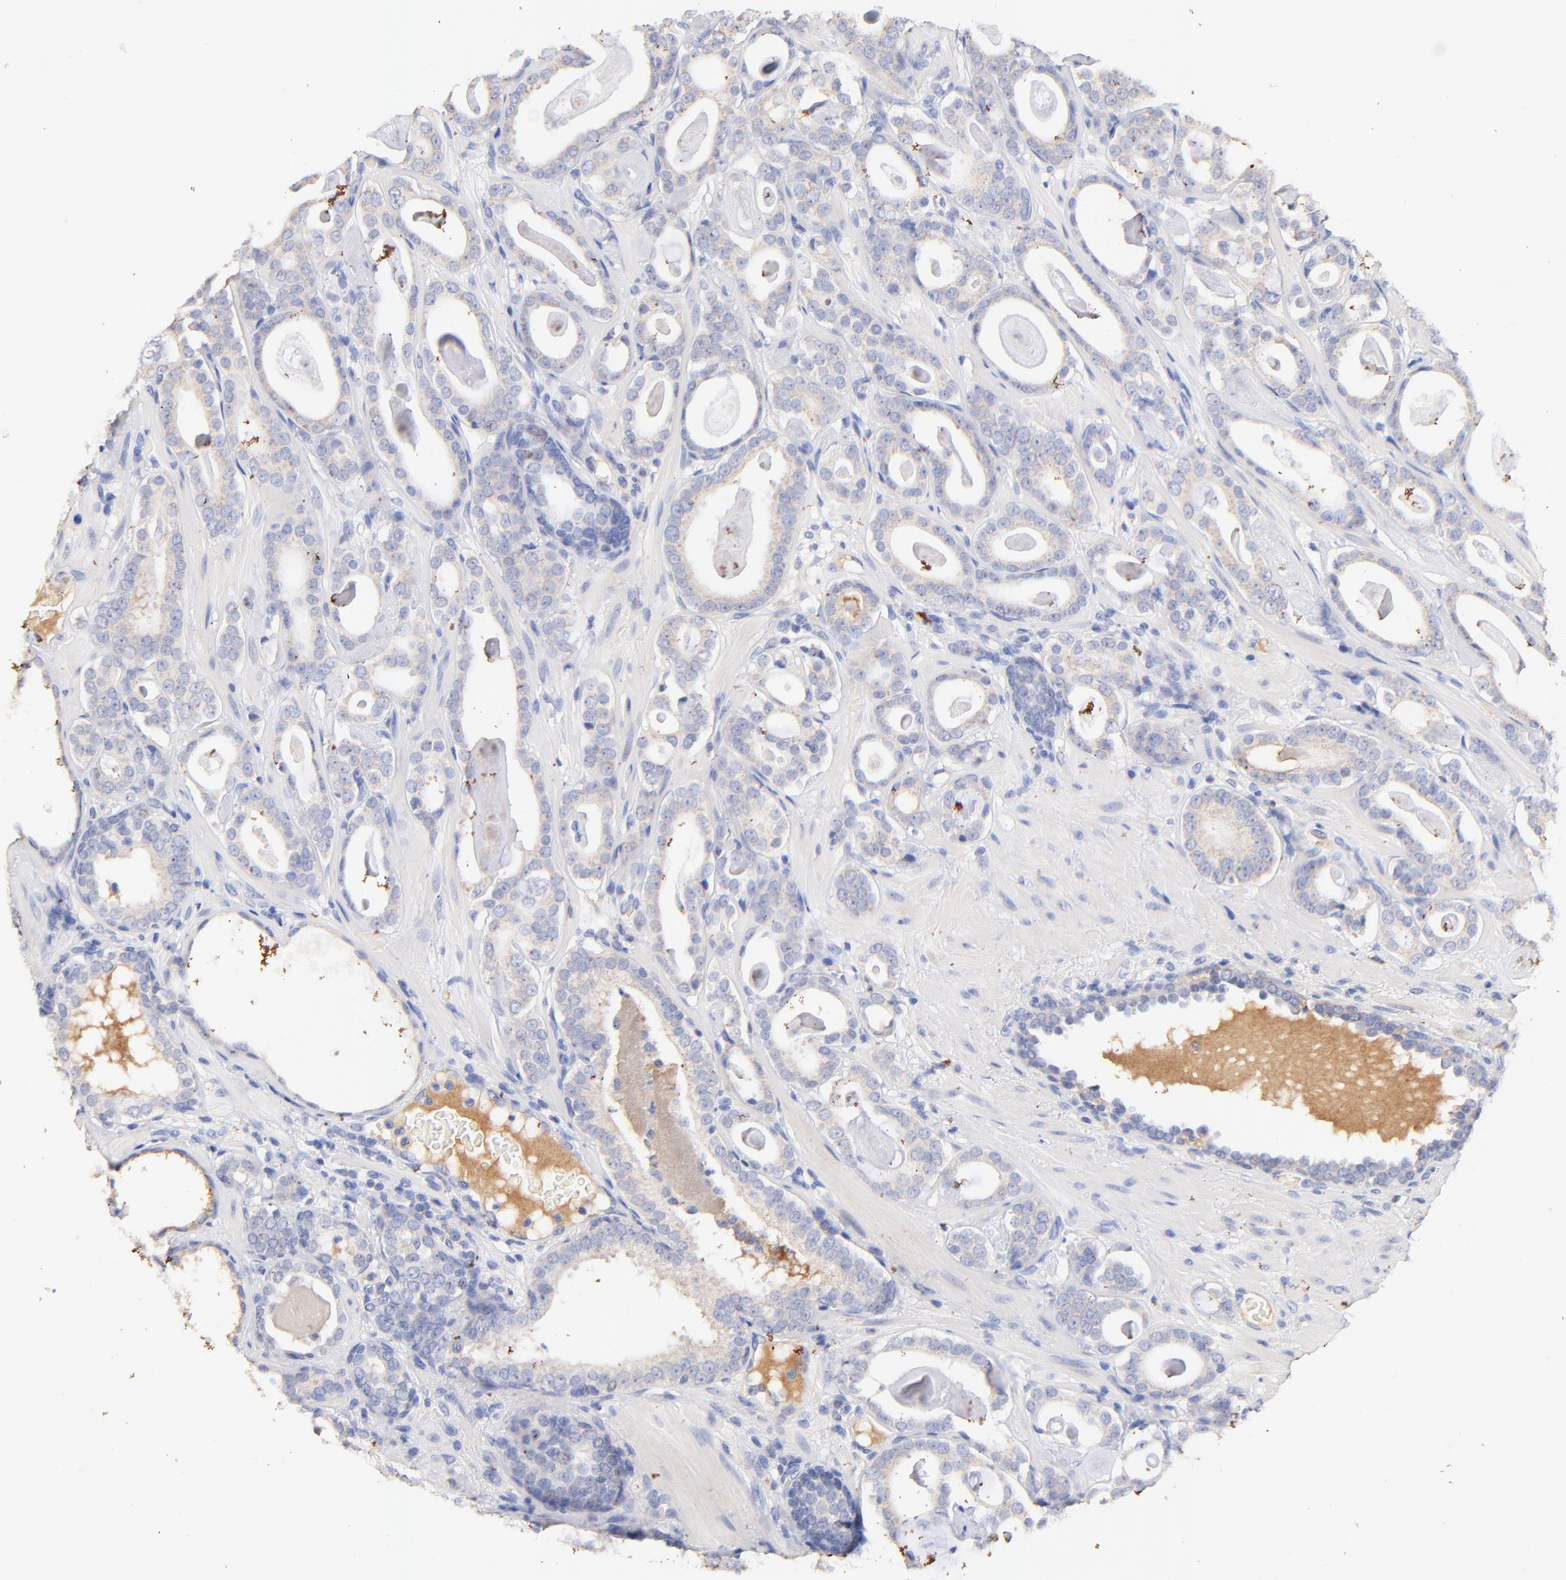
{"staining": {"intensity": "weak", "quantity": ">75%", "location": "cytoplasmic/membranous"}, "tissue": "prostate cancer", "cell_type": "Tumor cells", "image_type": "cancer", "snomed": [{"axis": "morphology", "description": "Adenocarcinoma, Low grade"}, {"axis": "topography", "description": "Prostate"}], "caption": "Protein expression analysis of human prostate cancer reveals weak cytoplasmic/membranous staining in about >75% of tumor cells.", "gene": "IGLV7-43", "patient": {"sex": "male", "age": 57}}